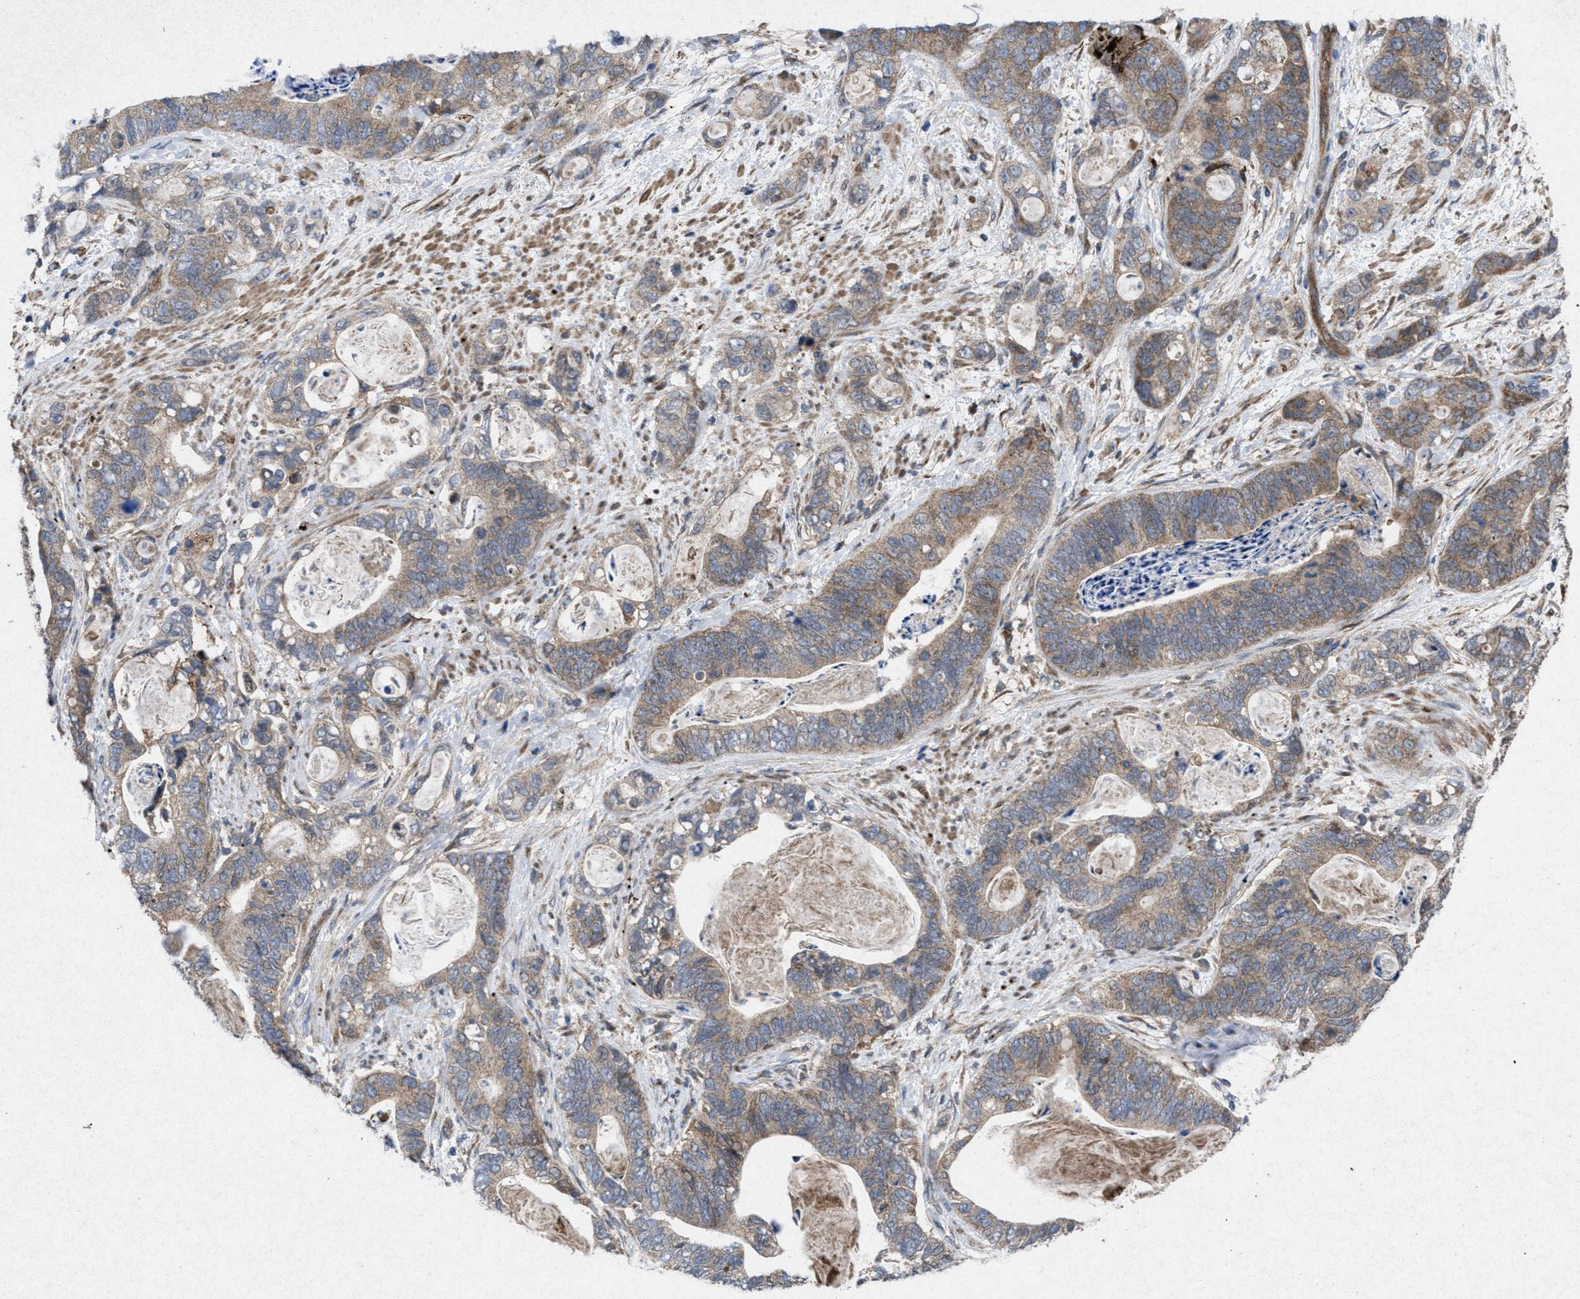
{"staining": {"intensity": "weak", "quantity": ">75%", "location": "cytoplasmic/membranous"}, "tissue": "stomach cancer", "cell_type": "Tumor cells", "image_type": "cancer", "snomed": [{"axis": "morphology", "description": "Normal tissue, NOS"}, {"axis": "morphology", "description": "Adenocarcinoma, NOS"}, {"axis": "topography", "description": "Stomach"}], "caption": "An image of stomach cancer (adenocarcinoma) stained for a protein displays weak cytoplasmic/membranous brown staining in tumor cells.", "gene": "MSI2", "patient": {"sex": "female", "age": 89}}